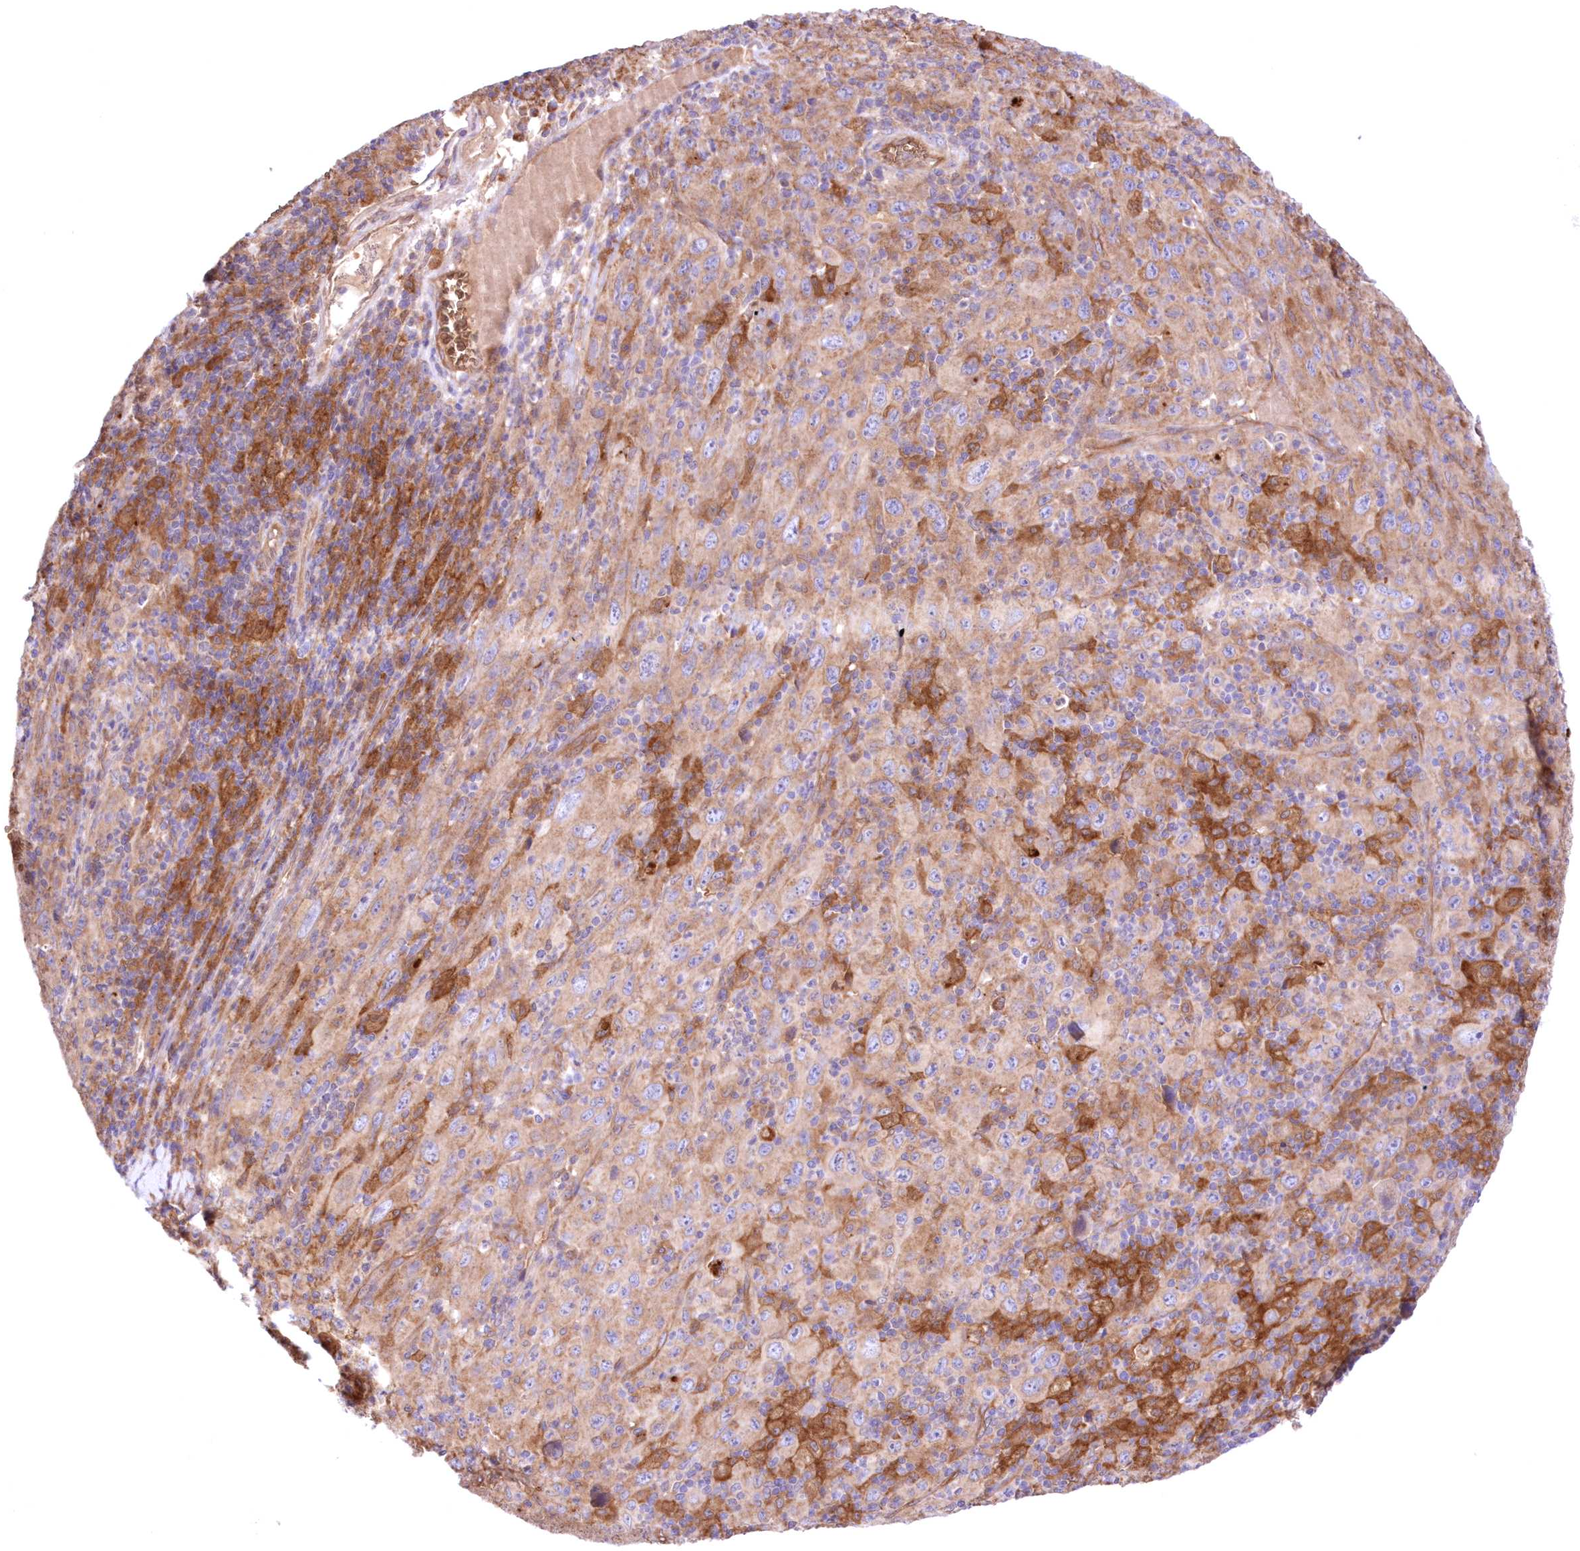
{"staining": {"intensity": "moderate", "quantity": "25%-75%", "location": "cytoplasmic/membranous"}, "tissue": "melanoma", "cell_type": "Tumor cells", "image_type": "cancer", "snomed": [{"axis": "morphology", "description": "Malignant melanoma, Metastatic site"}, {"axis": "topography", "description": "Skin"}], "caption": "Moderate cytoplasmic/membranous staining for a protein is appreciated in approximately 25%-75% of tumor cells of malignant melanoma (metastatic site) using IHC.", "gene": "FCHO2", "patient": {"sex": "female", "age": 56}}